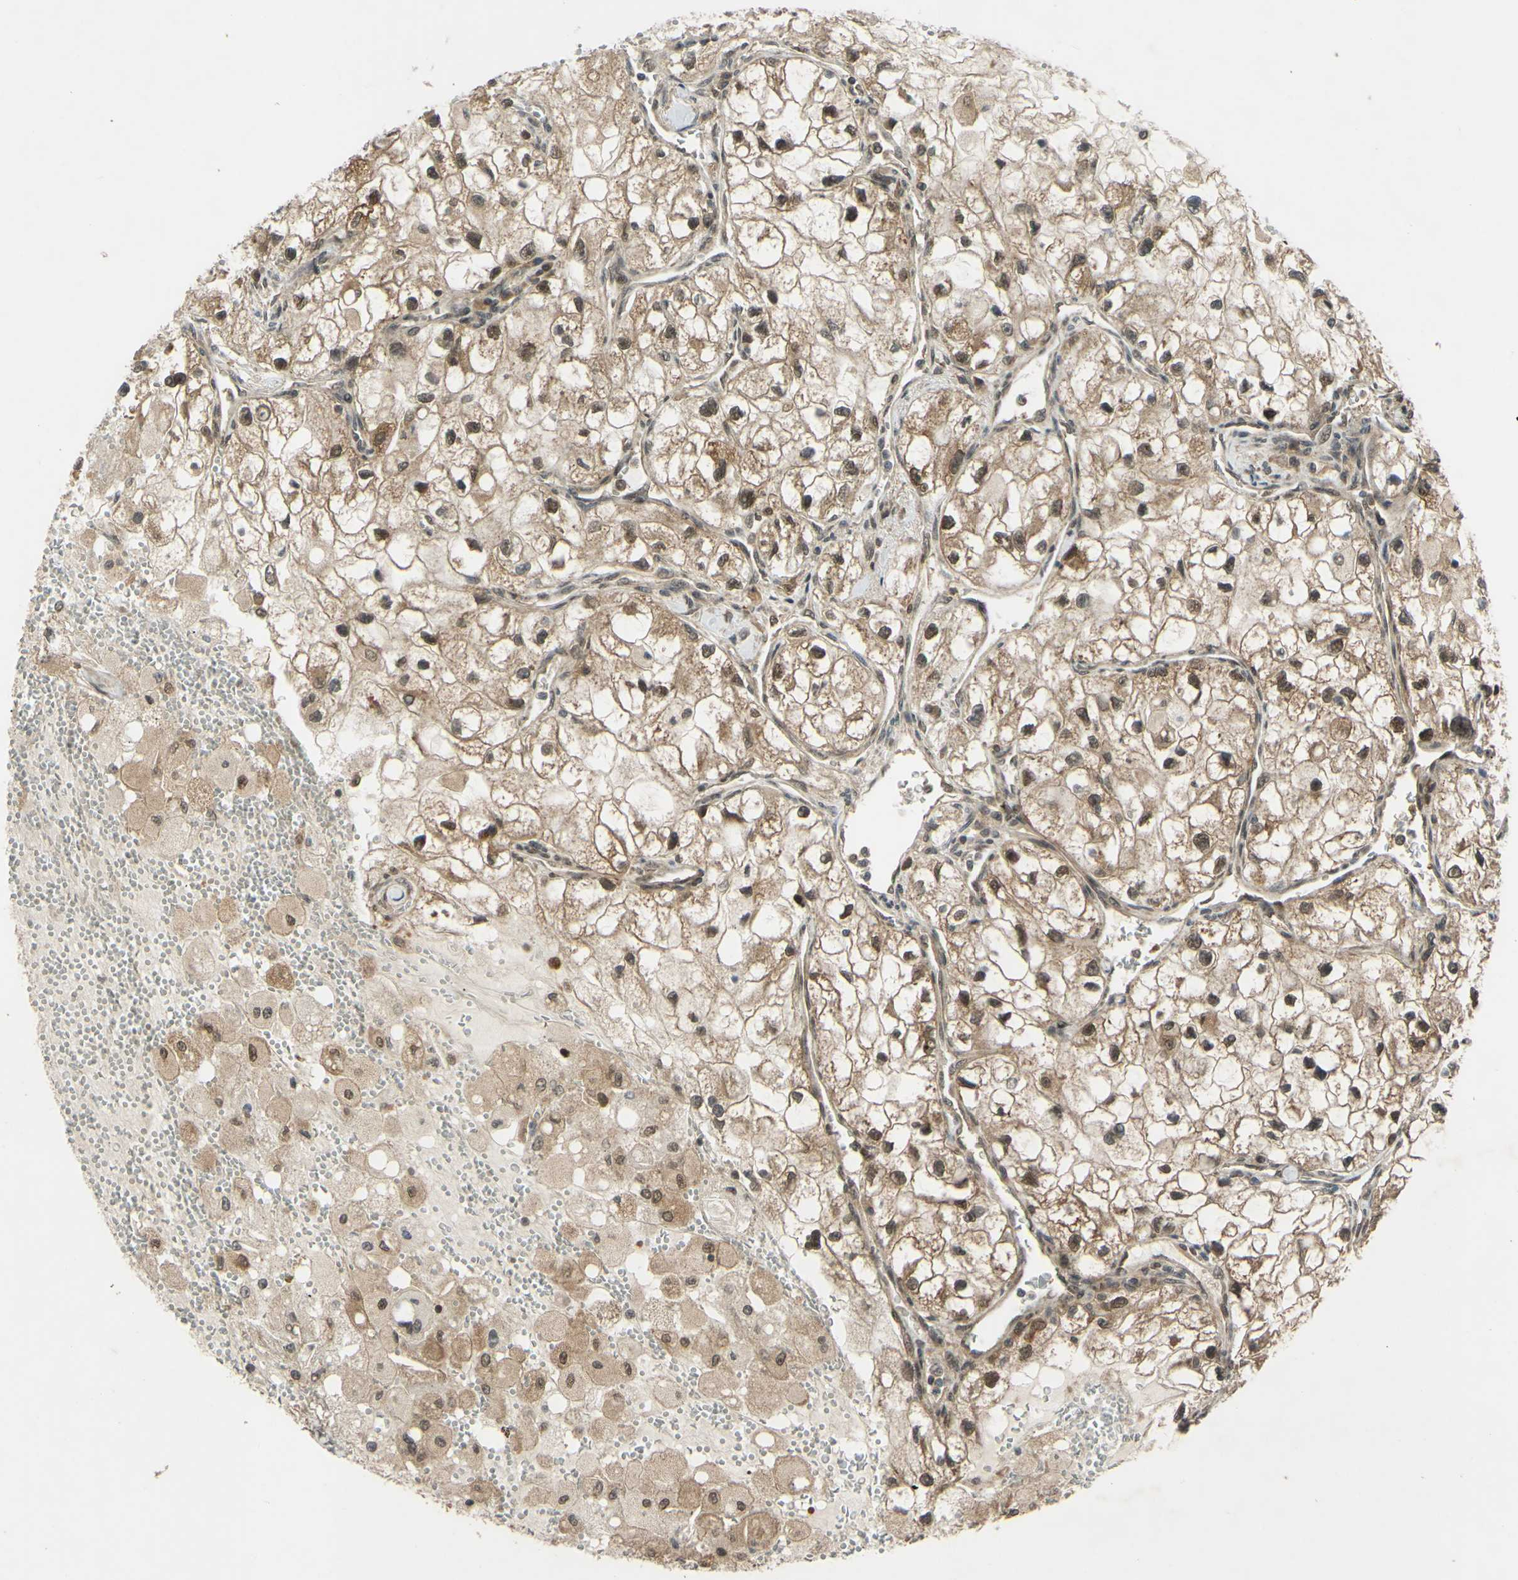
{"staining": {"intensity": "moderate", "quantity": ">75%", "location": "cytoplasmic/membranous,nuclear"}, "tissue": "renal cancer", "cell_type": "Tumor cells", "image_type": "cancer", "snomed": [{"axis": "morphology", "description": "Adenocarcinoma, NOS"}, {"axis": "topography", "description": "Kidney"}], "caption": "Immunohistochemistry (IHC) of human renal cancer (adenocarcinoma) exhibits medium levels of moderate cytoplasmic/membranous and nuclear positivity in approximately >75% of tumor cells.", "gene": "ABCC8", "patient": {"sex": "female", "age": 70}}